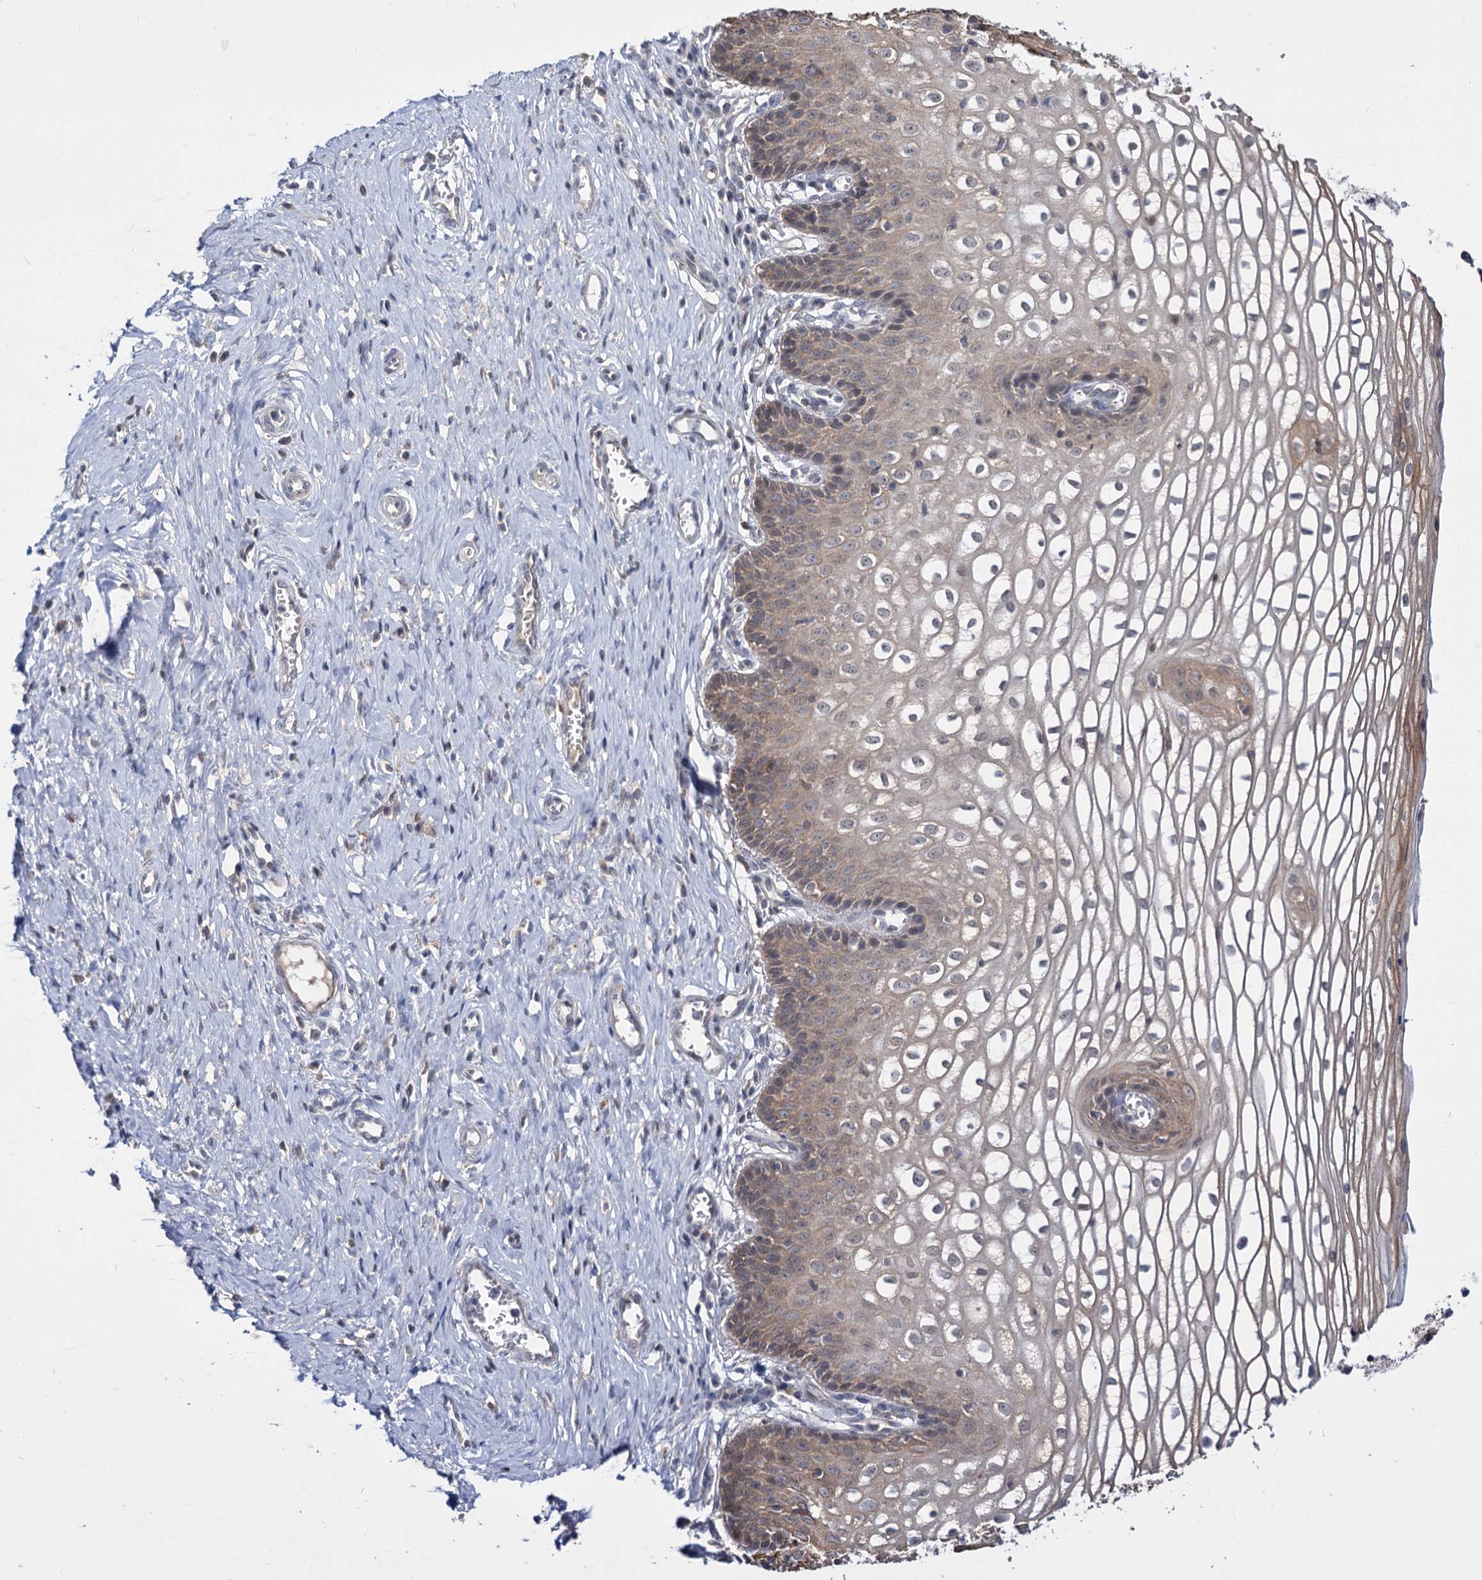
{"staining": {"intensity": "negative", "quantity": "none", "location": "none"}, "tissue": "cervix", "cell_type": "Glandular cells", "image_type": "normal", "snomed": [{"axis": "morphology", "description": "Normal tissue, NOS"}, {"axis": "morphology", "description": "Adenocarcinoma, NOS"}, {"axis": "topography", "description": "Cervix"}], "caption": "A micrograph of cervix stained for a protein shows no brown staining in glandular cells. The staining is performed using DAB (3,3'-diaminobenzidine) brown chromogen with nuclei counter-stained in using hematoxylin.", "gene": "NEK10", "patient": {"sex": "female", "age": 29}}